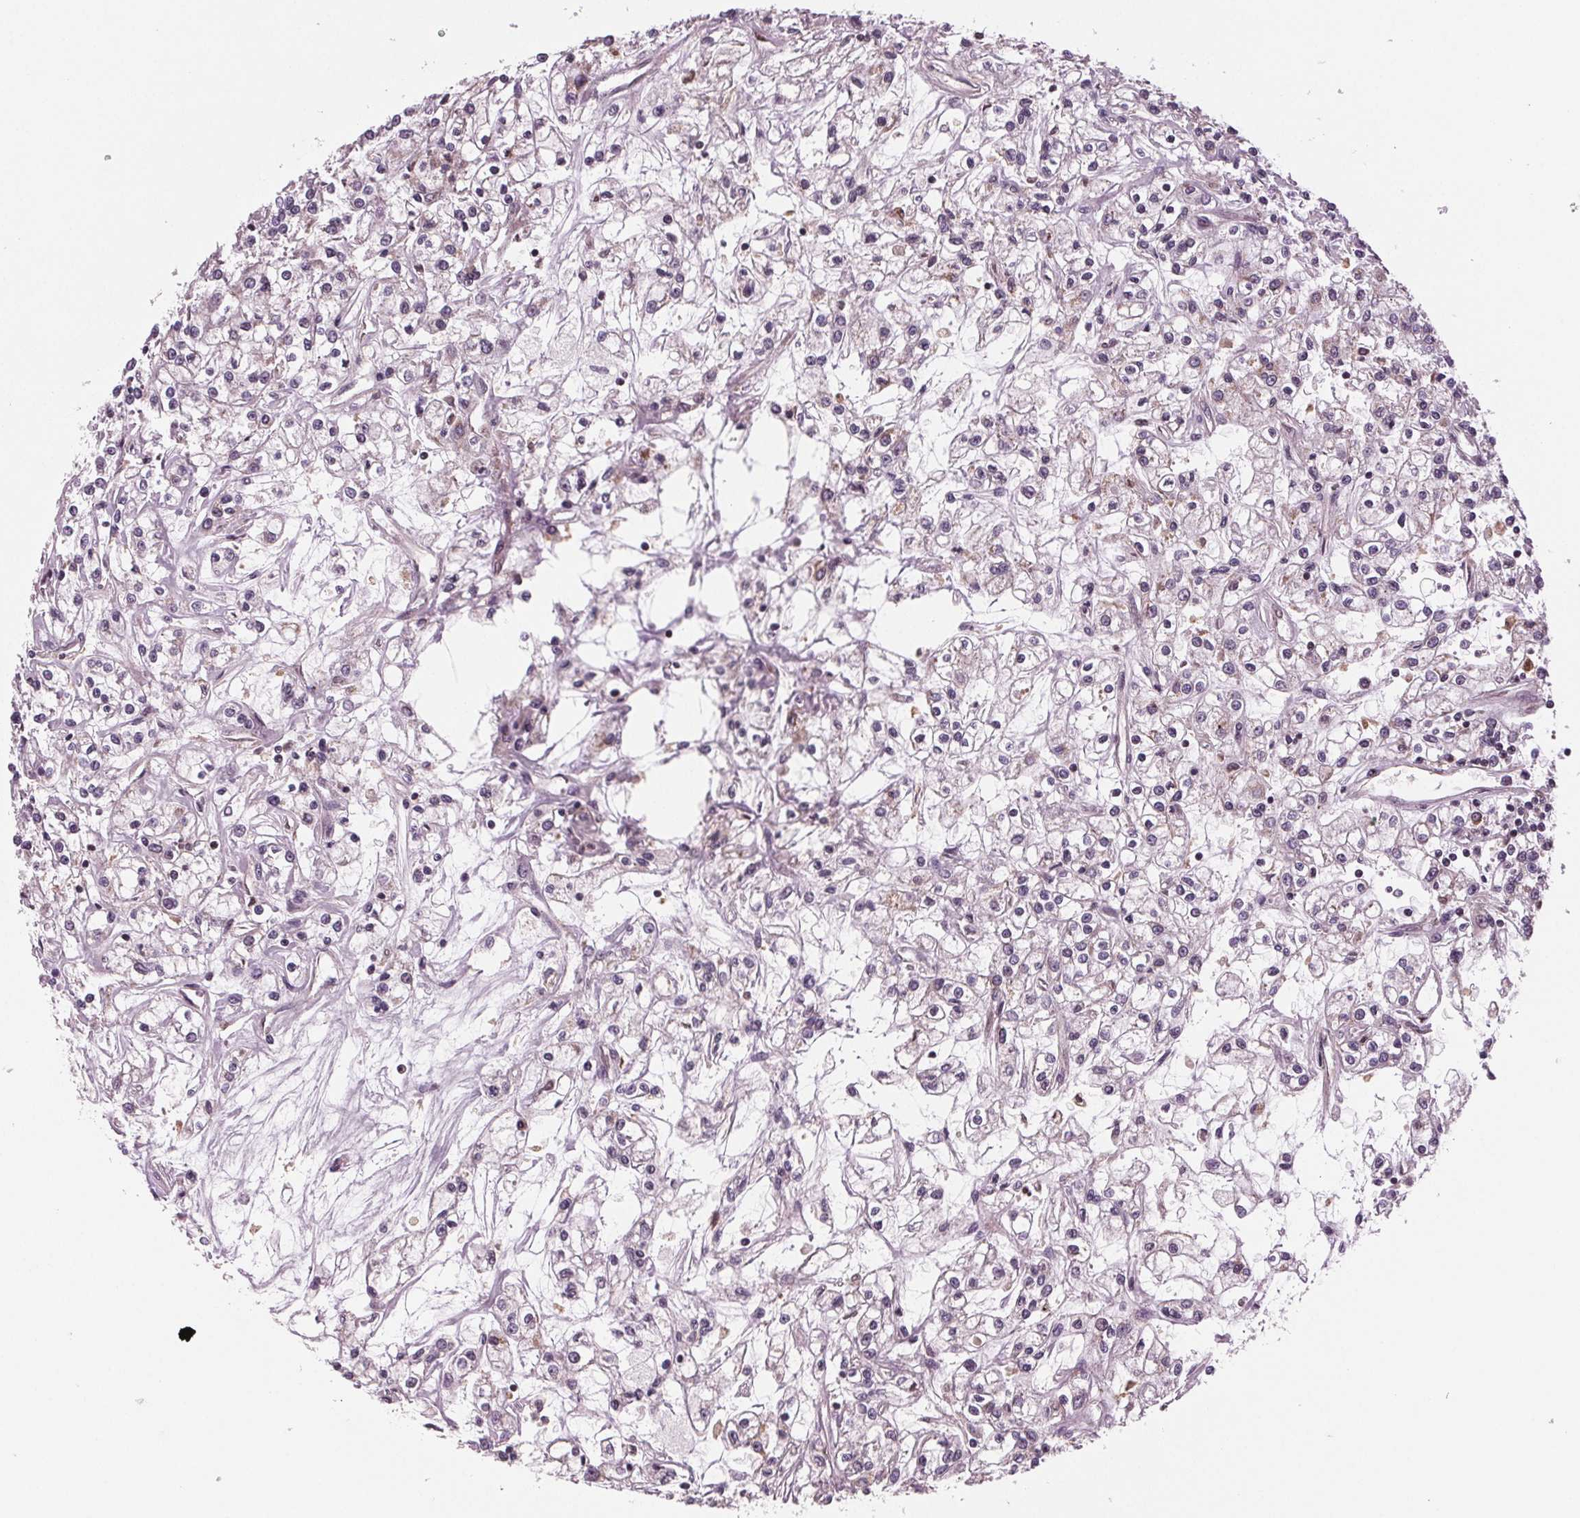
{"staining": {"intensity": "negative", "quantity": "none", "location": "none"}, "tissue": "renal cancer", "cell_type": "Tumor cells", "image_type": "cancer", "snomed": [{"axis": "morphology", "description": "Adenocarcinoma, NOS"}, {"axis": "topography", "description": "Kidney"}], "caption": "Protein analysis of renal cancer (adenocarcinoma) displays no significant staining in tumor cells. (DAB (3,3'-diaminobenzidine) IHC with hematoxylin counter stain).", "gene": "STAT3", "patient": {"sex": "female", "age": 59}}